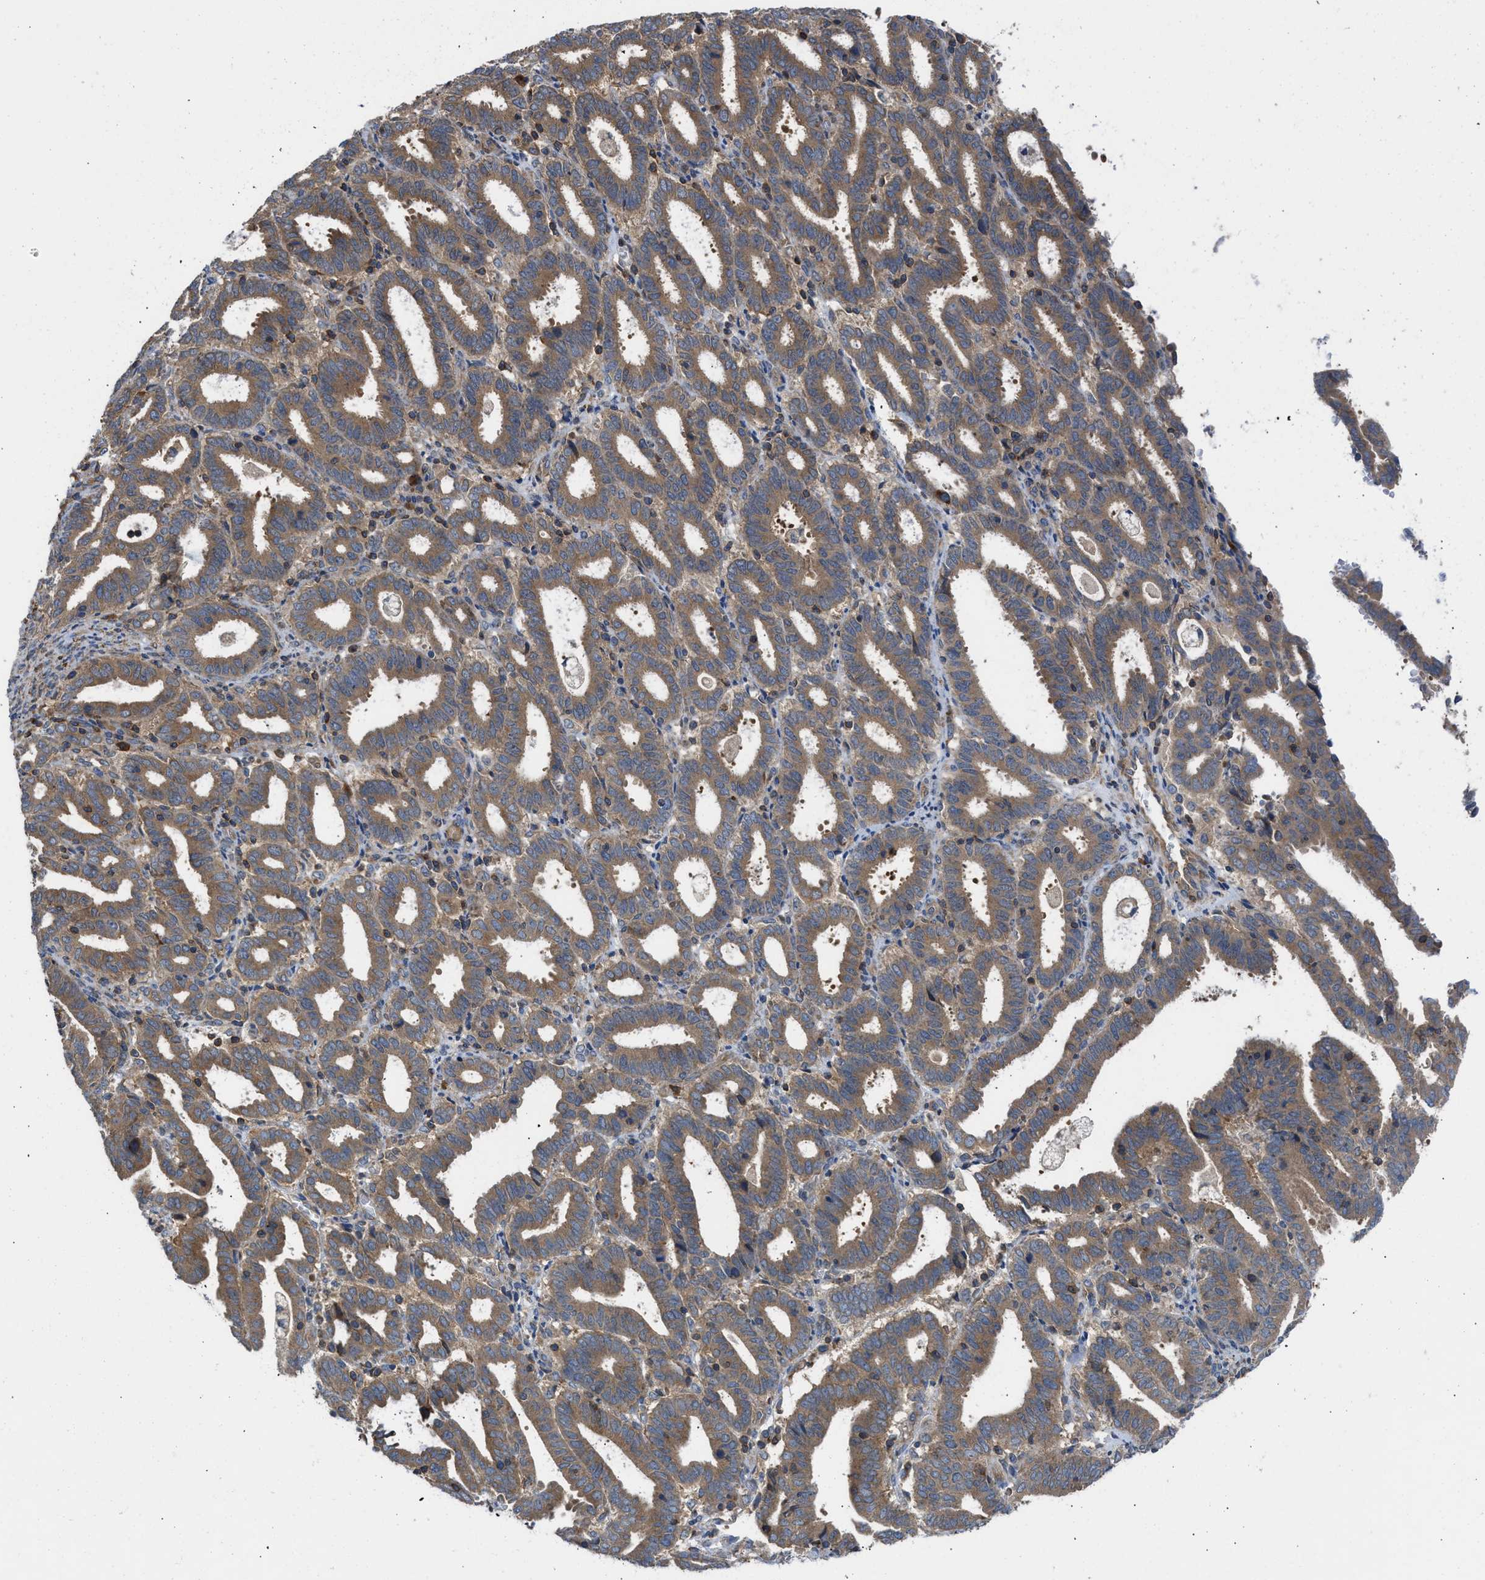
{"staining": {"intensity": "moderate", "quantity": ">75%", "location": "cytoplasmic/membranous"}, "tissue": "endometrial cancer", "cell_type": "Tumor cells", "image_type": "cancer", "snomed": [{"axis": "morphology", "description": "Adenocarcinoma, NOS"}, {"axis": "topography", "description": "Uterus"}], "caption": "High-power microscopy captured an IHC photomicrograph of endometrial adenocarcinoma, revealing moderate cytoplasmic/membranous positivity in approximately >75% of tumor cells.", "gene": "CHKB", "patient": {"sex": "female", "age": 83}}